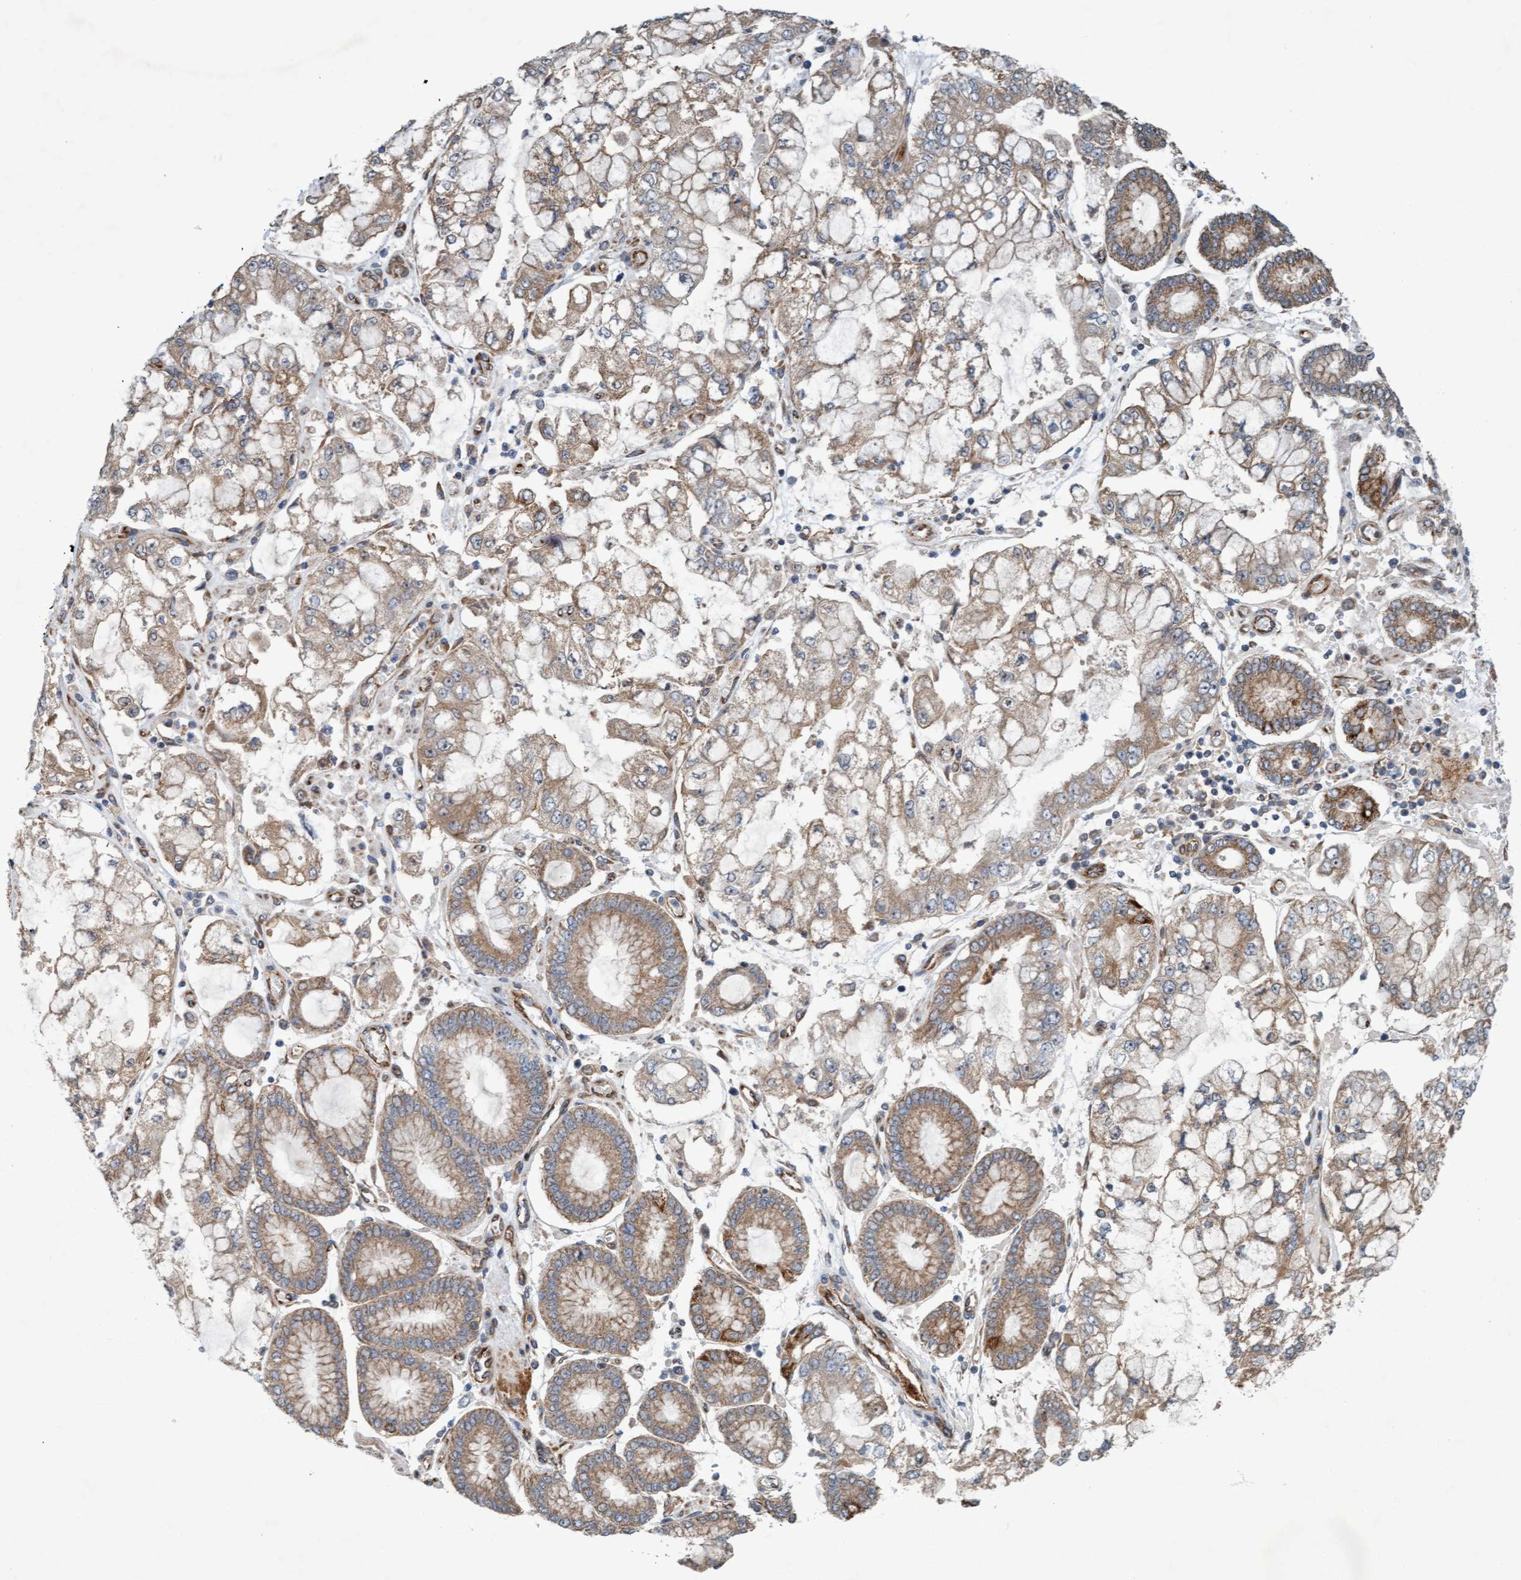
{"staining": {"intensity": "weak", "quantity": ">75%", "location": "cytoplasmic/membranous"}, "tissue": "stomach cancer", "cell_type": "Tumor cells", "image_type": "cancer", "snomed": [{"axis": "morphology", "description": "Adenocarcinoma, NOS"}, {"axis": "topography", "description": "Stomach"}], "caption": "Tumor cells display weak cytoplasmic/membranous staining in approximately >75% of cells in stomach adenocarcinoma. Immunohistochemistry stains the protein in brown and the nuclei are stained blue.", "gene": "ZNF566", "patient": {"sex": "male", "age": 76}}